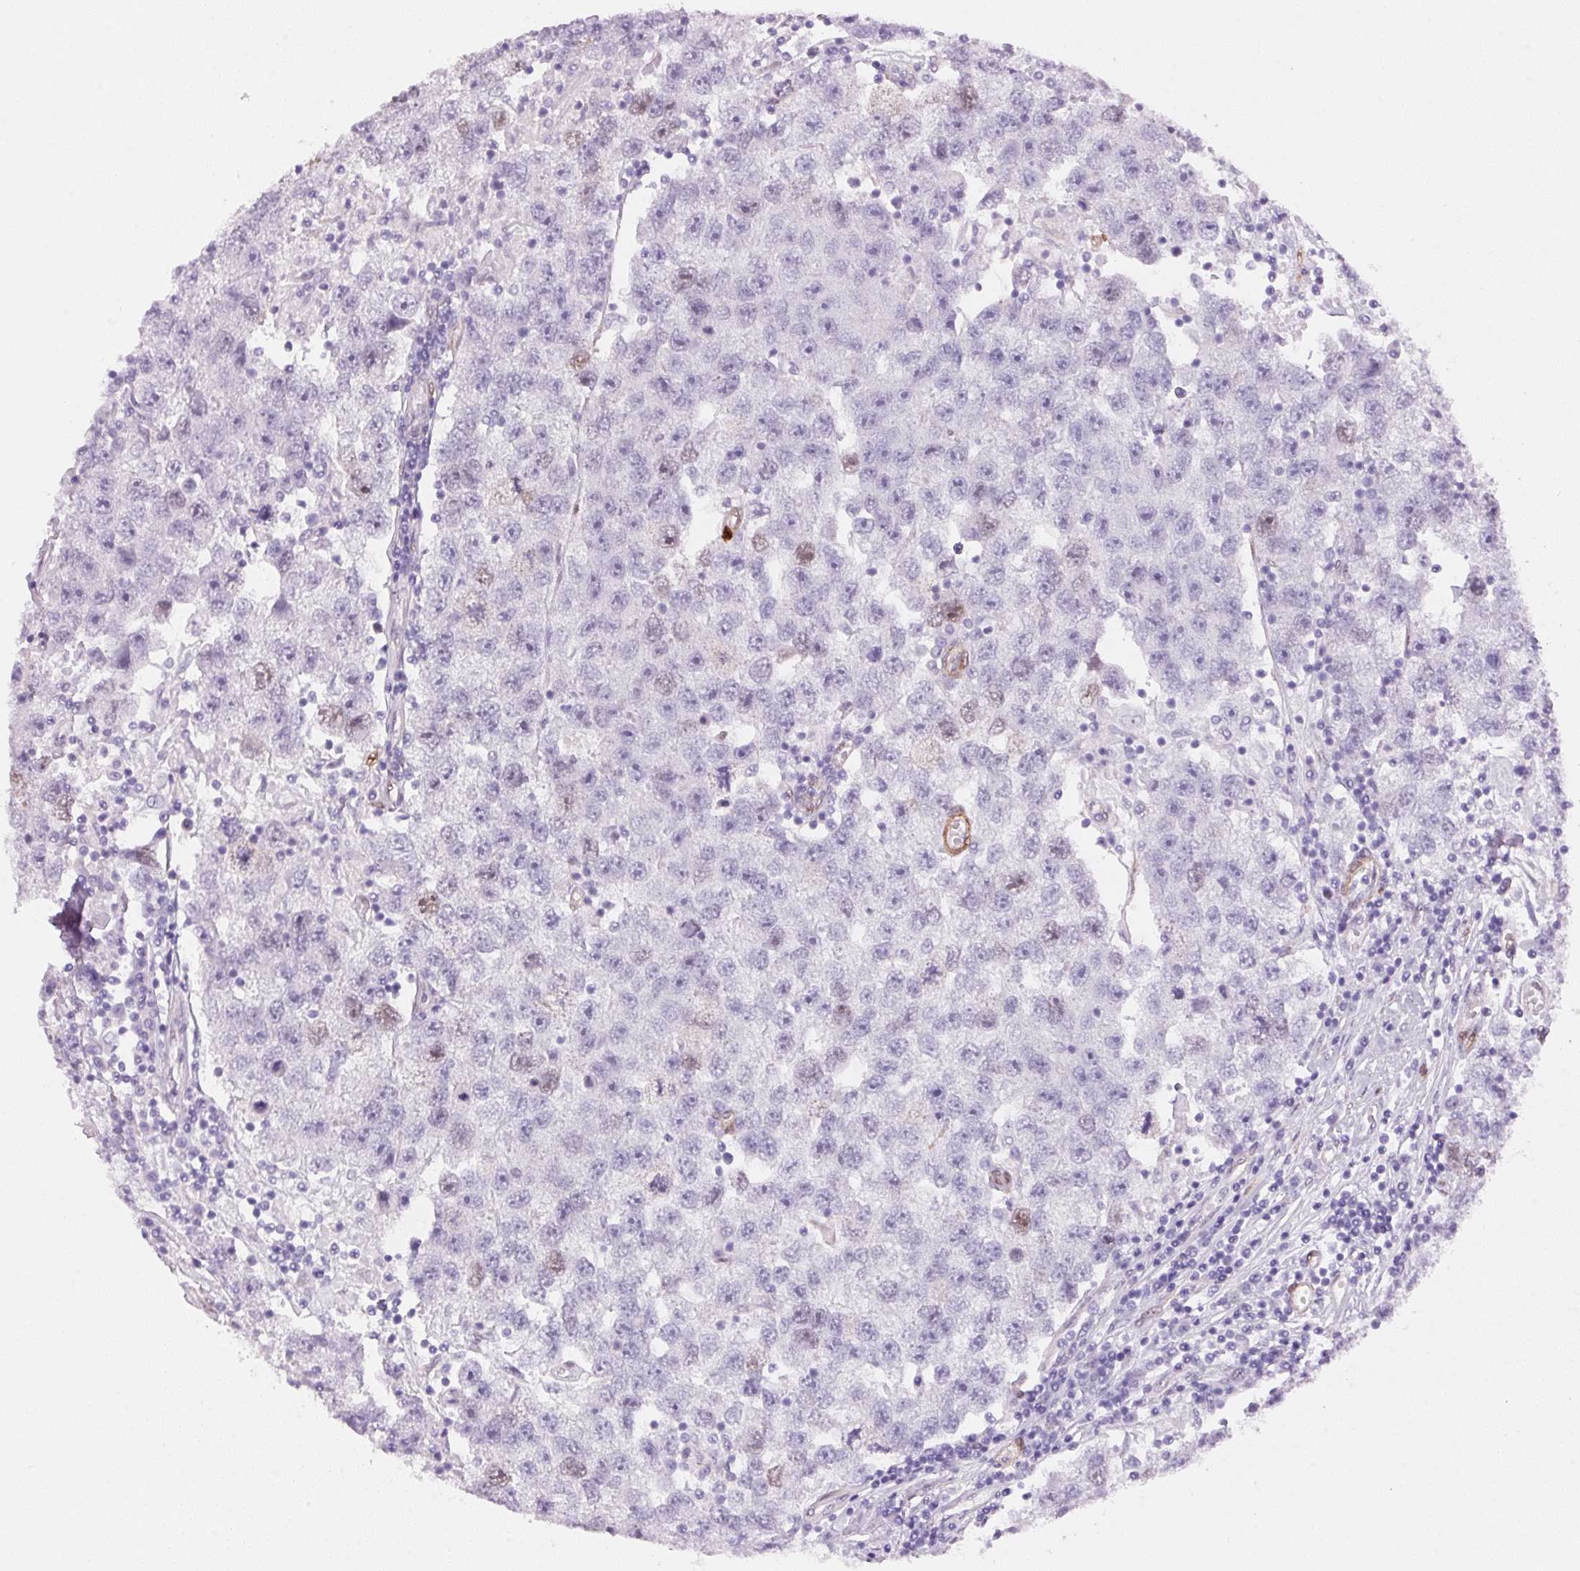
{"staining": {"intensity": "weak", "quantity": "<25%", "location": "nuclear"}, "tissue": "testis cancer", "cell_type": "Tumor cells", "image_type": "cancer", "snomed": [{"axis": "morphology", "description": "Seminoma, NOS"}, {"axis": "topography", "description": "Testis"}], "caption": "Photomicrograph shows no significant protein positivity in tumor cells of testis cancer (seminoma). Brightfield microscopy of immunohistochemistry stained with DAB (brown) and hematoxylin (blue), captured at high magnification.", "gene": "SMTN", "patient": {"sex": "male", "age": 26}}